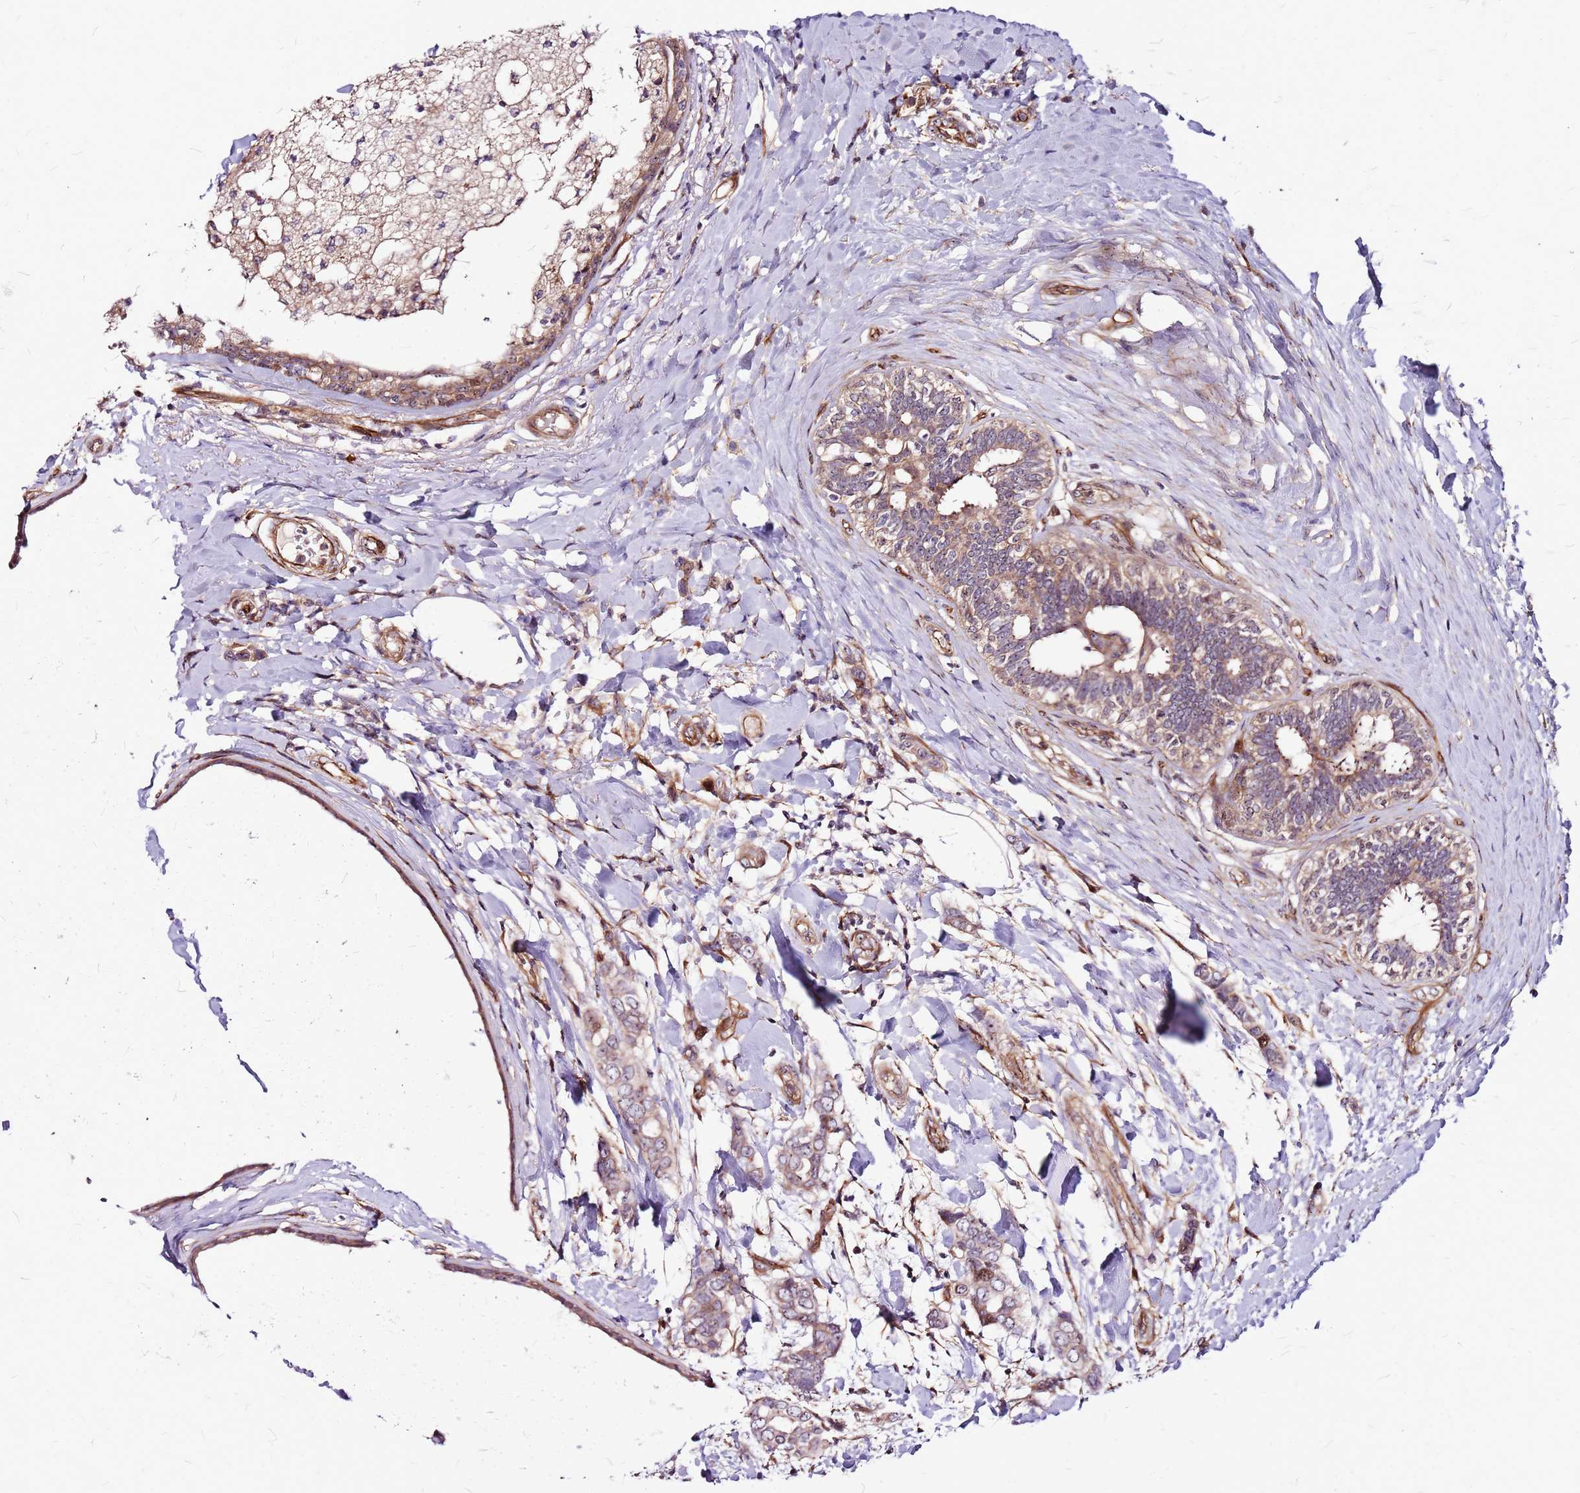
{"staining": {"intensity": "weak", "quantity": "25%-75%", "location": "cytoplasmic/membranous"}, "tissue": "breast cancer", "cell_type": "Tumor cells", "image_type": "cancer", "snomed": [{"axis": "morphology", "description": "Lobular carcinoma"}, {"axis": "topography", "description": "Breast"}], "caption": "Breast cancer (lobular carcinoma) was stained to show a protein in brown. There is low levels of weak cytoplasmic/membranous expression in approximately 25%-75% of tumor cells.", "gene": "TOPAZ1", "patient": {"sex": "female", "age": 51}}